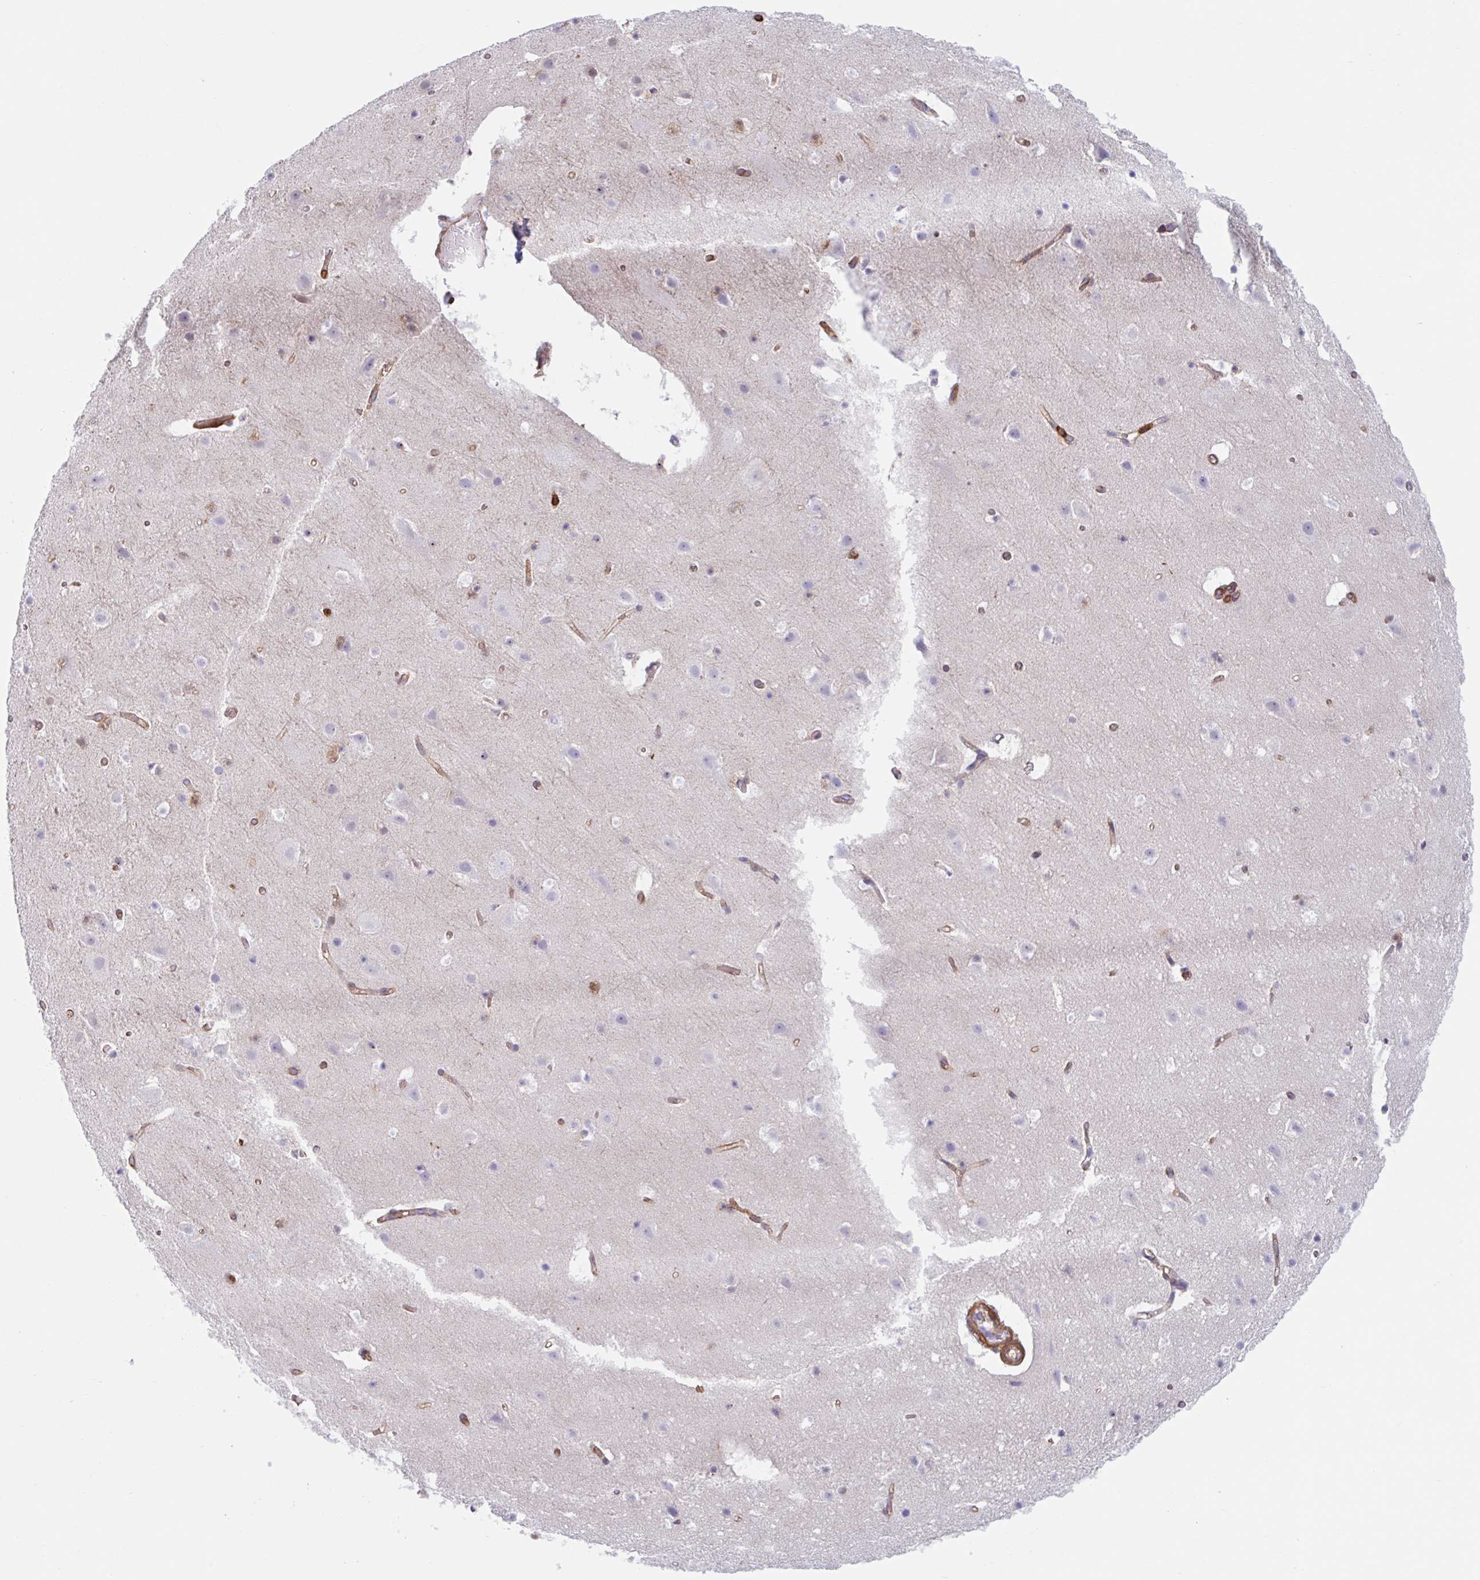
{"staining": {"intensity": "moderate", "quantity": ">75%", "location": "cytoplasmic/membranous"}, "tissue": "cerebral cortex", "cell_type": "Endothelial cells", "image_type": "normal", "snomed": [{"axis": "morphology", "description": "Normal tissue, NOS"}, {"axis": "topography", "description": "Cerebral cortex"}], "caption": "High-power microscopy captured an immunohistochemistry (IHC) histopathology image of unremarkable cerebral cortex, revealing moderate cytoplasmic/membranous positivity in approximately >75% of endothelial cells. Immunohistochemistry stains the protein of interest in brown and the nuclei are stained blue.", "gene": "EFHD1", "patient": {"sex": "female", "age": 42}}